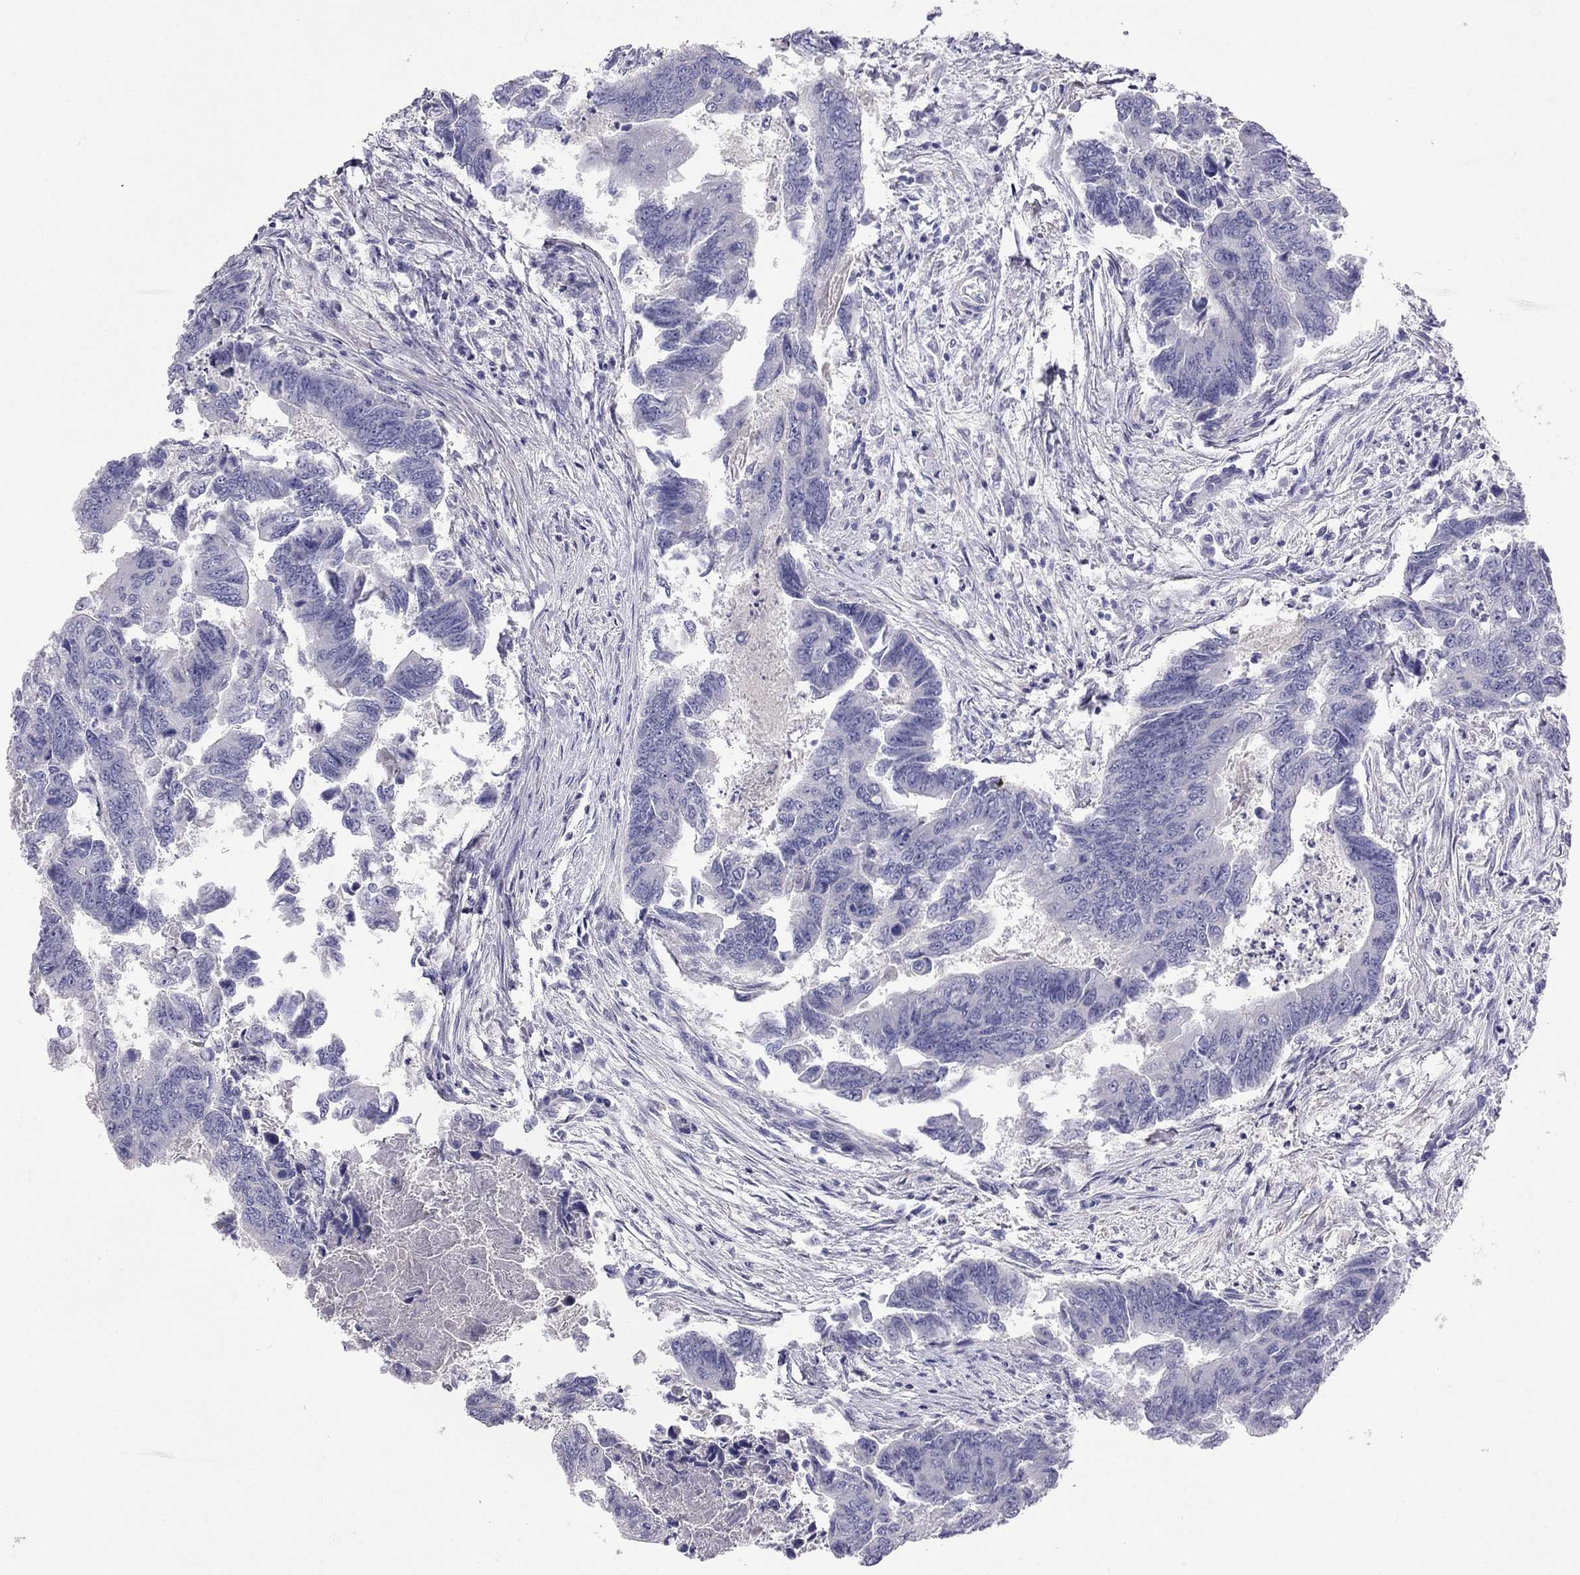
{"staining": {"intensity": "negative", "quantity": "none", "location": "none"}, "tissue": "colorectal cancer", "cell_type": "Tumor cells", "image_type": "cancer", "snomed": [{"axis": "morphology", "description": "Adenocarcinoma, NOS"}, {"axis": "topography", "description": "Colon"}], "caption": "Colorectal cancer (adenocarcinoma) stained for a protein using immunohistochemistry (IHC) reveals no expression tumor cells.", "gene": "LRRC39", "patient": {"sex": "female", "age": 65}}